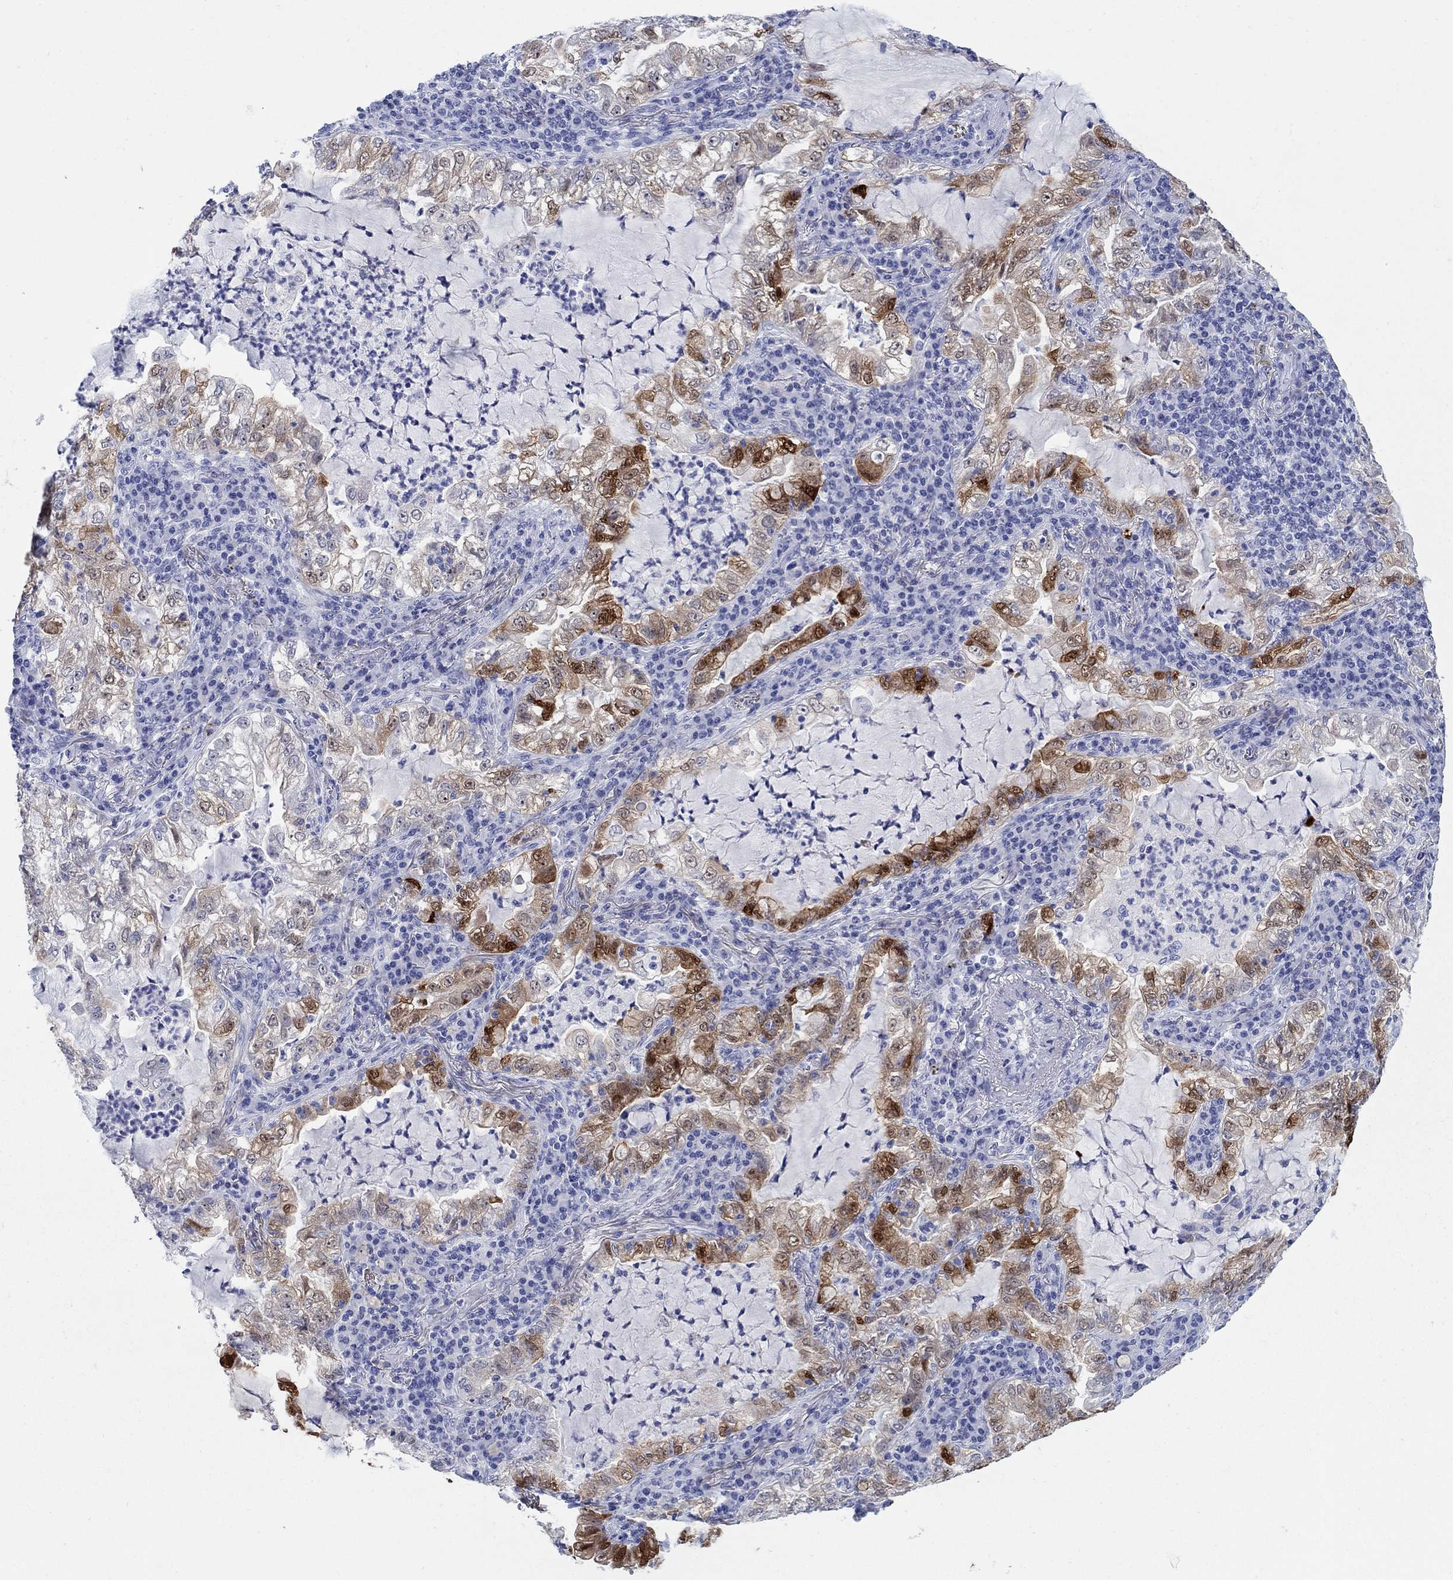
{"staining": {"intensity": "strong", "quantity": "<25%", "location": "cytoplasmic/membranous,nuclear"}, "tissue": "lung cancer", "cell_type": "Tumor cells", "image_type": "cancer", "snomed": [{"axis": "morphology", "description": "Adenocarcinoma, NOS"}, {"axis": "topography", "description": "Lung"}], "caption": "A brown stain highlights strong cytoplasmic/membranous and nuclear expression of a protein in lung cancer tumor cells. (DAB (3,3'-diaminobenzidine) = brown stain, brightfield microscopy at high magnification).", "gene": "AKR1C2", "patient": {"sex": "female", "age": 73}}